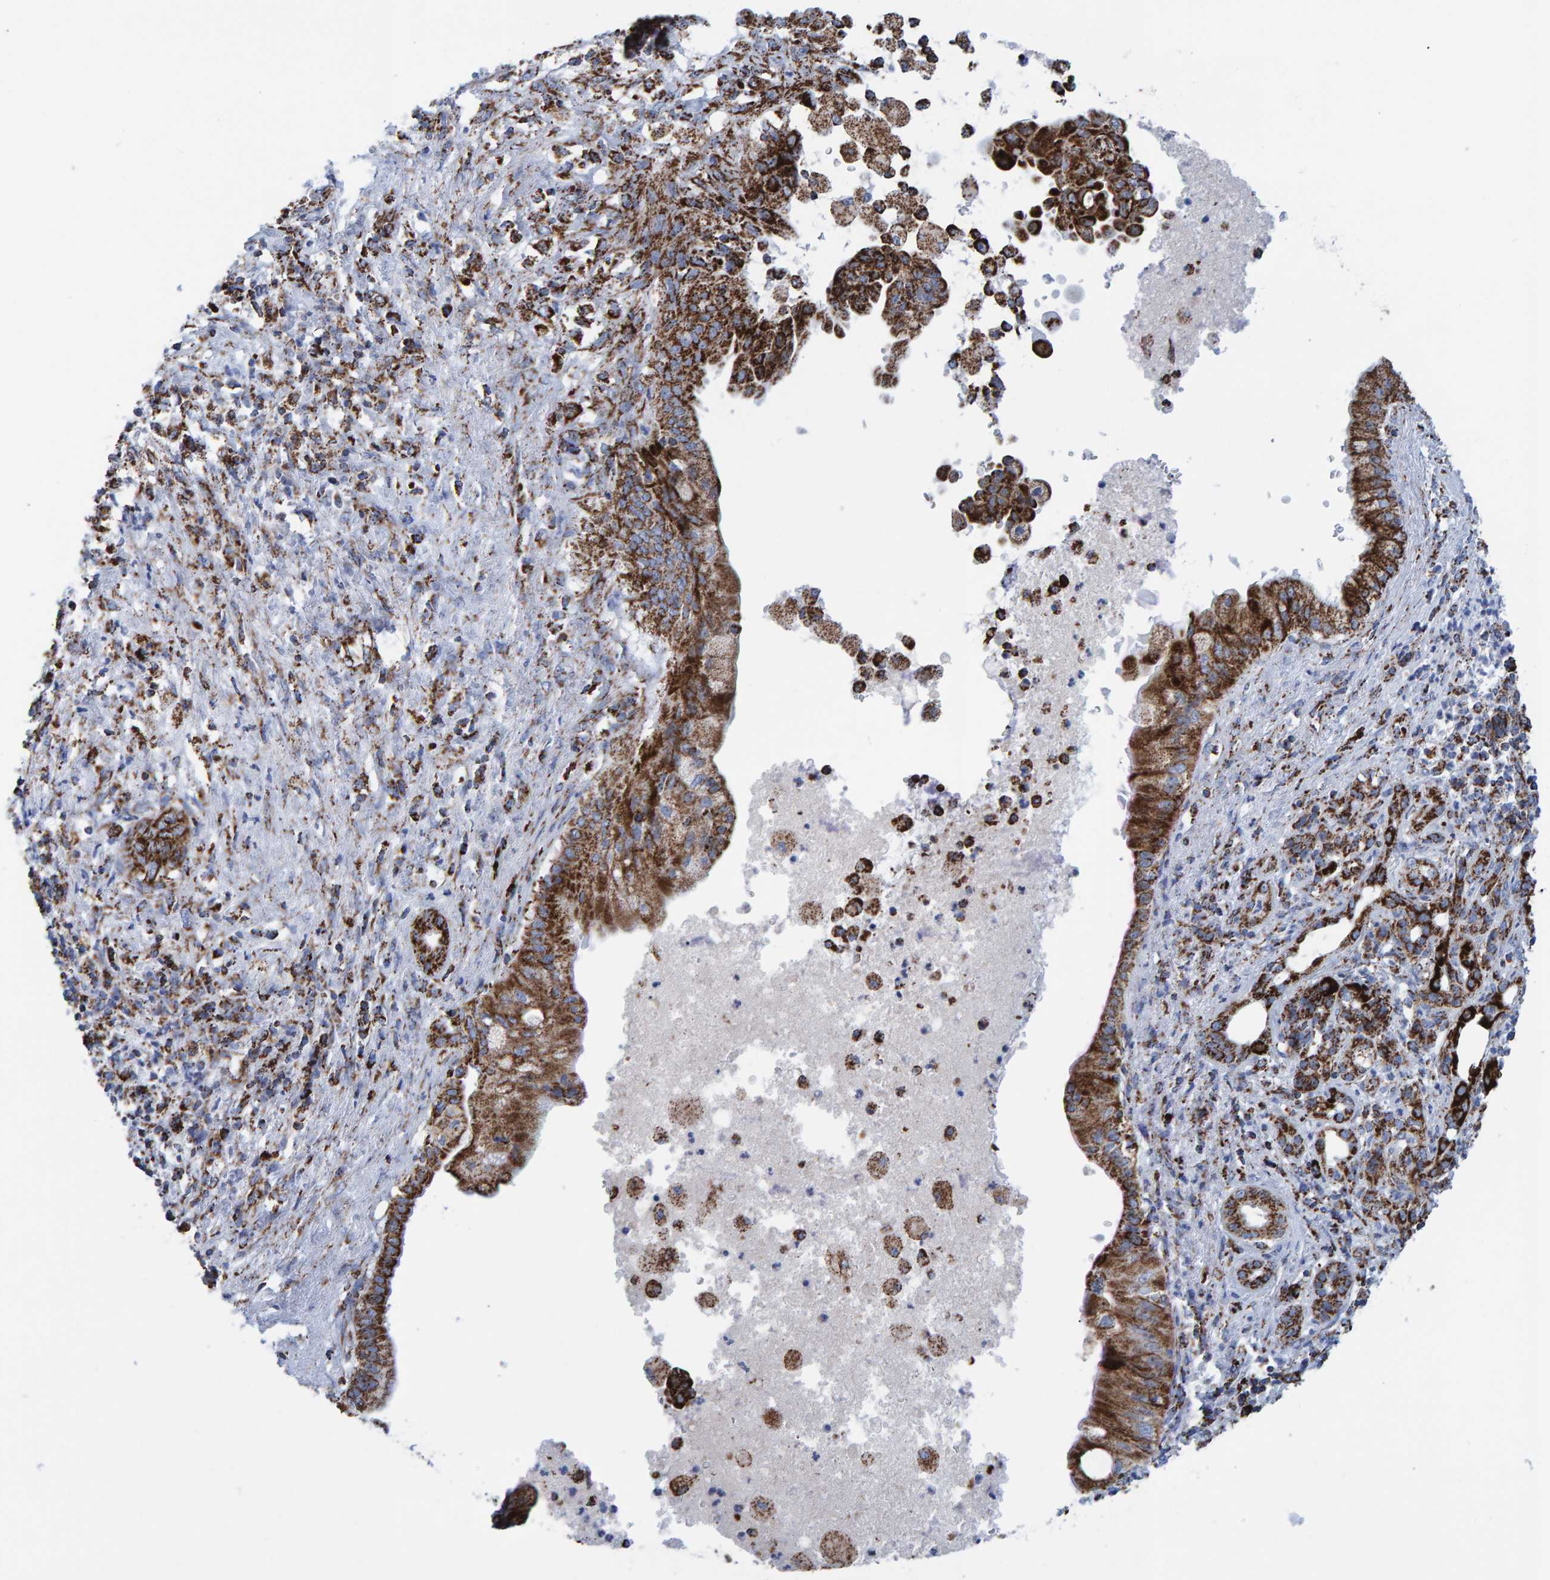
{"staining": {"intensity": "strong", "quantity": ">75%", "location": "cytoplasmic/membranous"}, "tissue": "pancreatic cancer", "cell_type": "Tumor cells", "image_type": "cancer", "snomed": [{"axis": "morphology", "description": "Adenocarcinoma, NOS"}, {"axis": "topography", "description": "Pancreas"}], "caption": "Approximately >75% of tumor cells in adenocarcinoma (pancreatic) show strong cytoplasmic/membranous protein positivity as visualized by brown immunohistochemical staining.", "gene": "ENSG00000262660", "patient": {"sex": "female", "age": 78}}